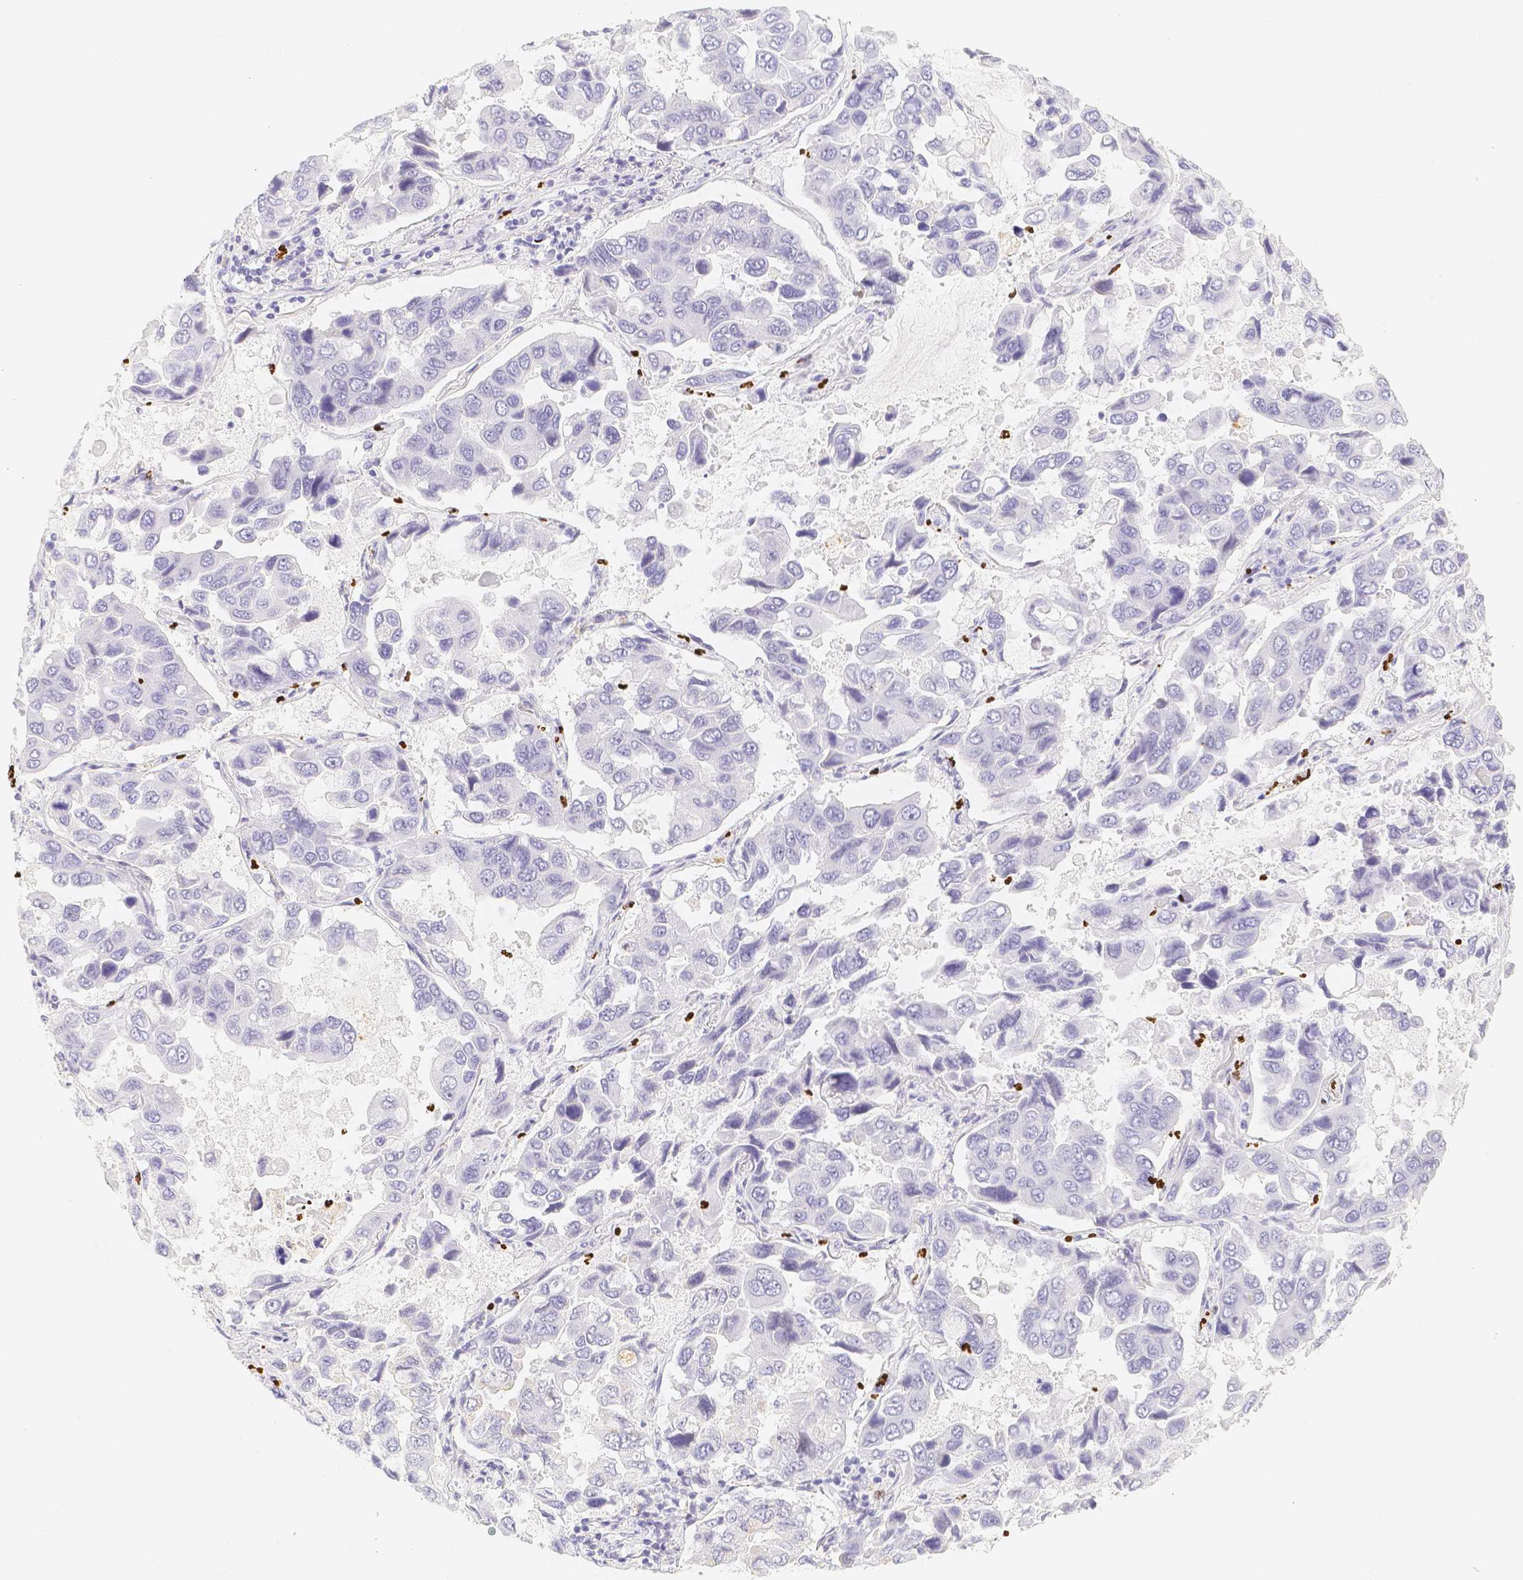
{"staining": {"intensity": "negative", "quantity": "none", "location": "none"}, "tissue": "lung cancer", "cell_type": "Tumor cells", "image_type": "cancer", "snomed": [{"axis": "morphology", "description": "Adenocarcinoma, NOS"}, {"axis": "topography", "description": "Lung"}], "caption": "A histopathology image of lung cancer (adenocarcinoma) stained for a protein demonstrates no brown staining in tumor cells.", "gene": "PADI4", "patient": {"sex": "male", "age": 64}}